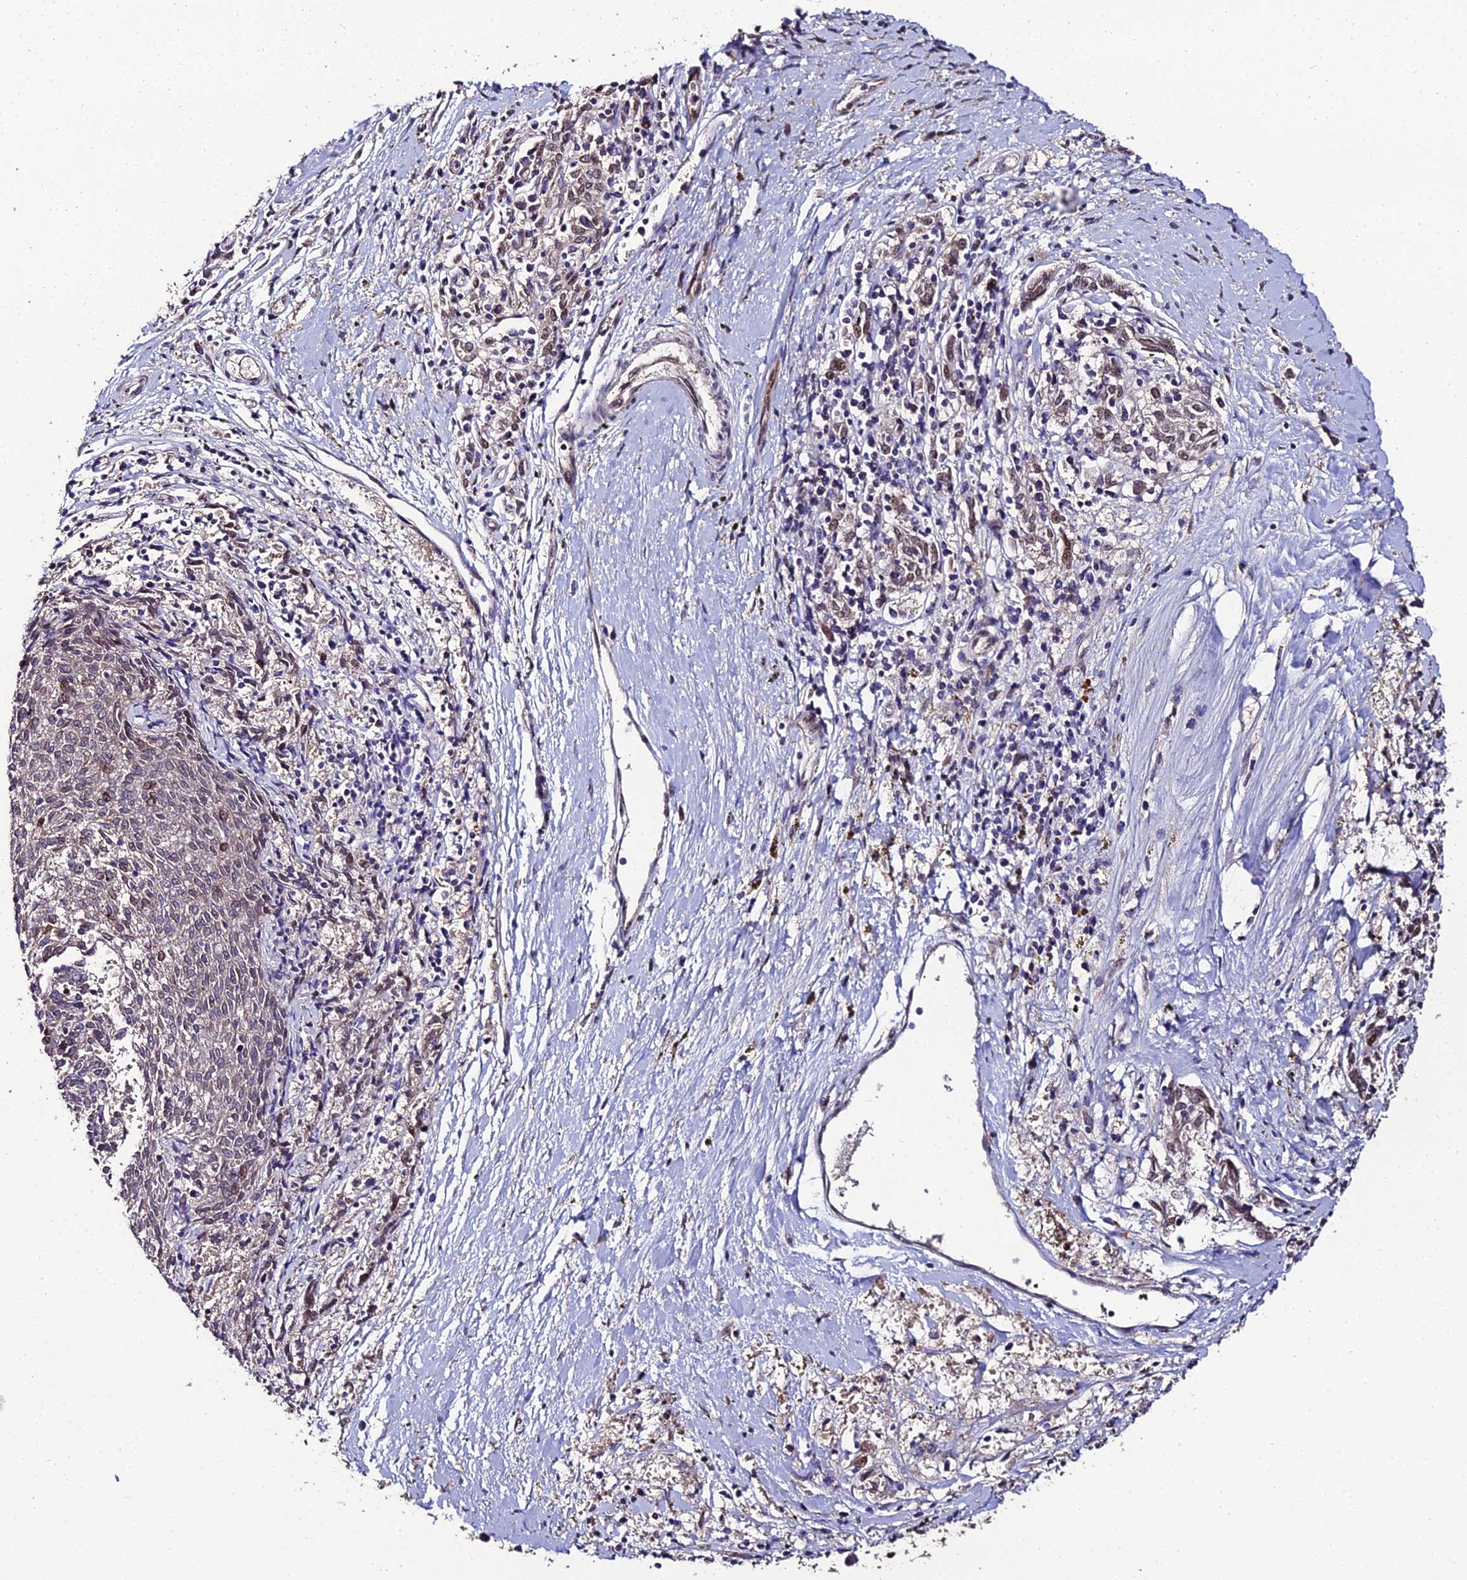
{"staining": {"intensity": "weak", "quantity": "<25%", "location": "nuclear"}, "tissue": "melanoma", "cell_type": "Tumor cells", "image_type": "cancer", "snomed": [{"axis": "morphology", "description": "Malignant melanoma, NOS"}, {"axis": "topography", "description": "Skin"}], "caption": "Immunohistochemistry of human malignant melanoma reveals no staining in tumor cells.", "gene": "DDX19A", "patient": {"sex": "female", "age": 72}}